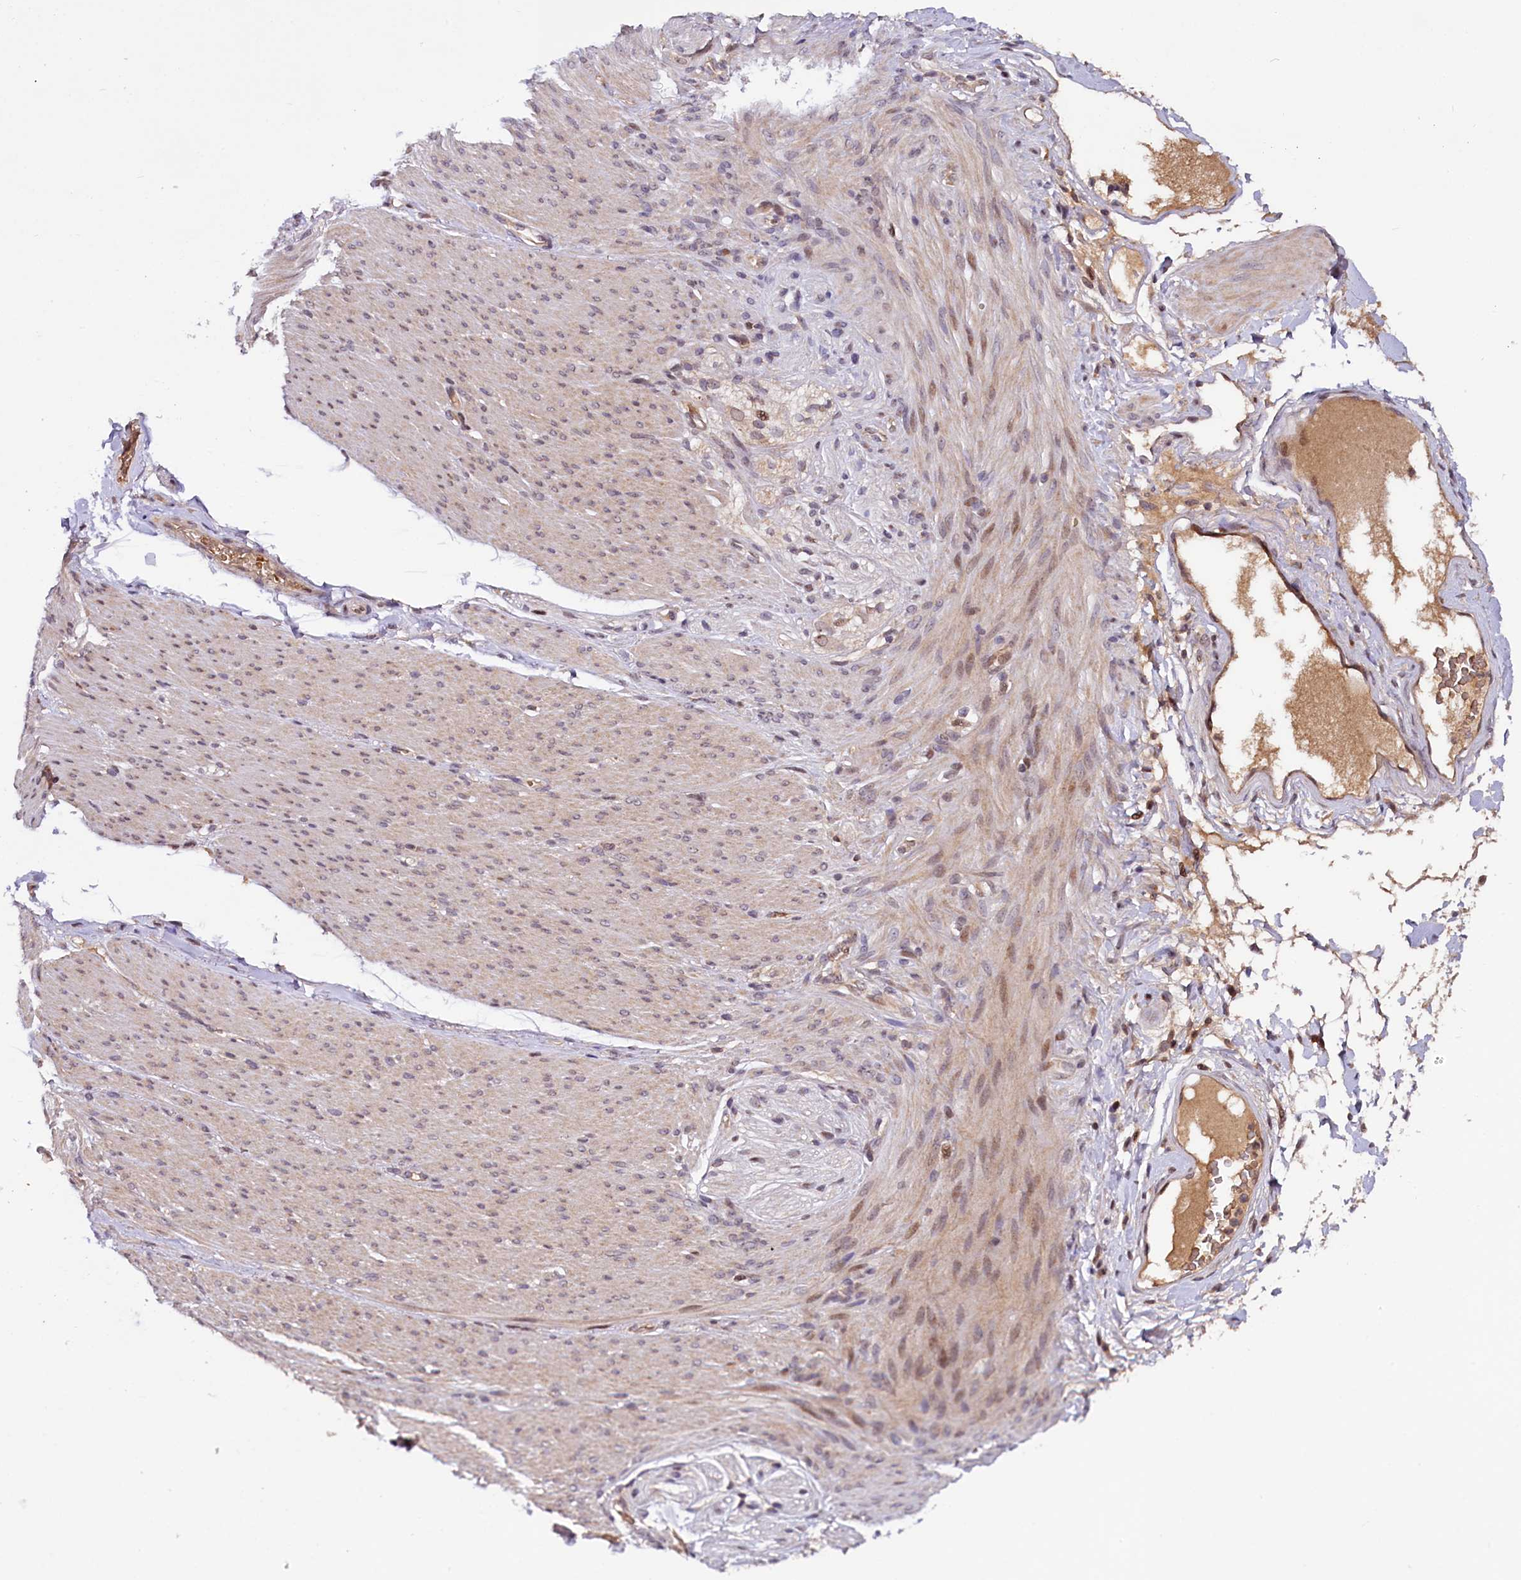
{"staining": {"intensity": "negative", "quantity": "none", "location": "none"}, "tissue": "adipose tissue", "cell_type": "Adipocytes", "image_type": "normal", "snomed": [{"axis": "morphology", "description": "Normal tissue, NOS"}, {"axis": "topography", "description": "Colon"}, {"axis": "topography", "description": "Peripheral nerve tissue"}], "caption": "This is an immunohistochemistry (IHC) photomicrograph of normal human adipose tissue. There is no positivity in adipocytes.", "gene": "N4BP2L1", "patient": {"sex": "female", "age": 61}}